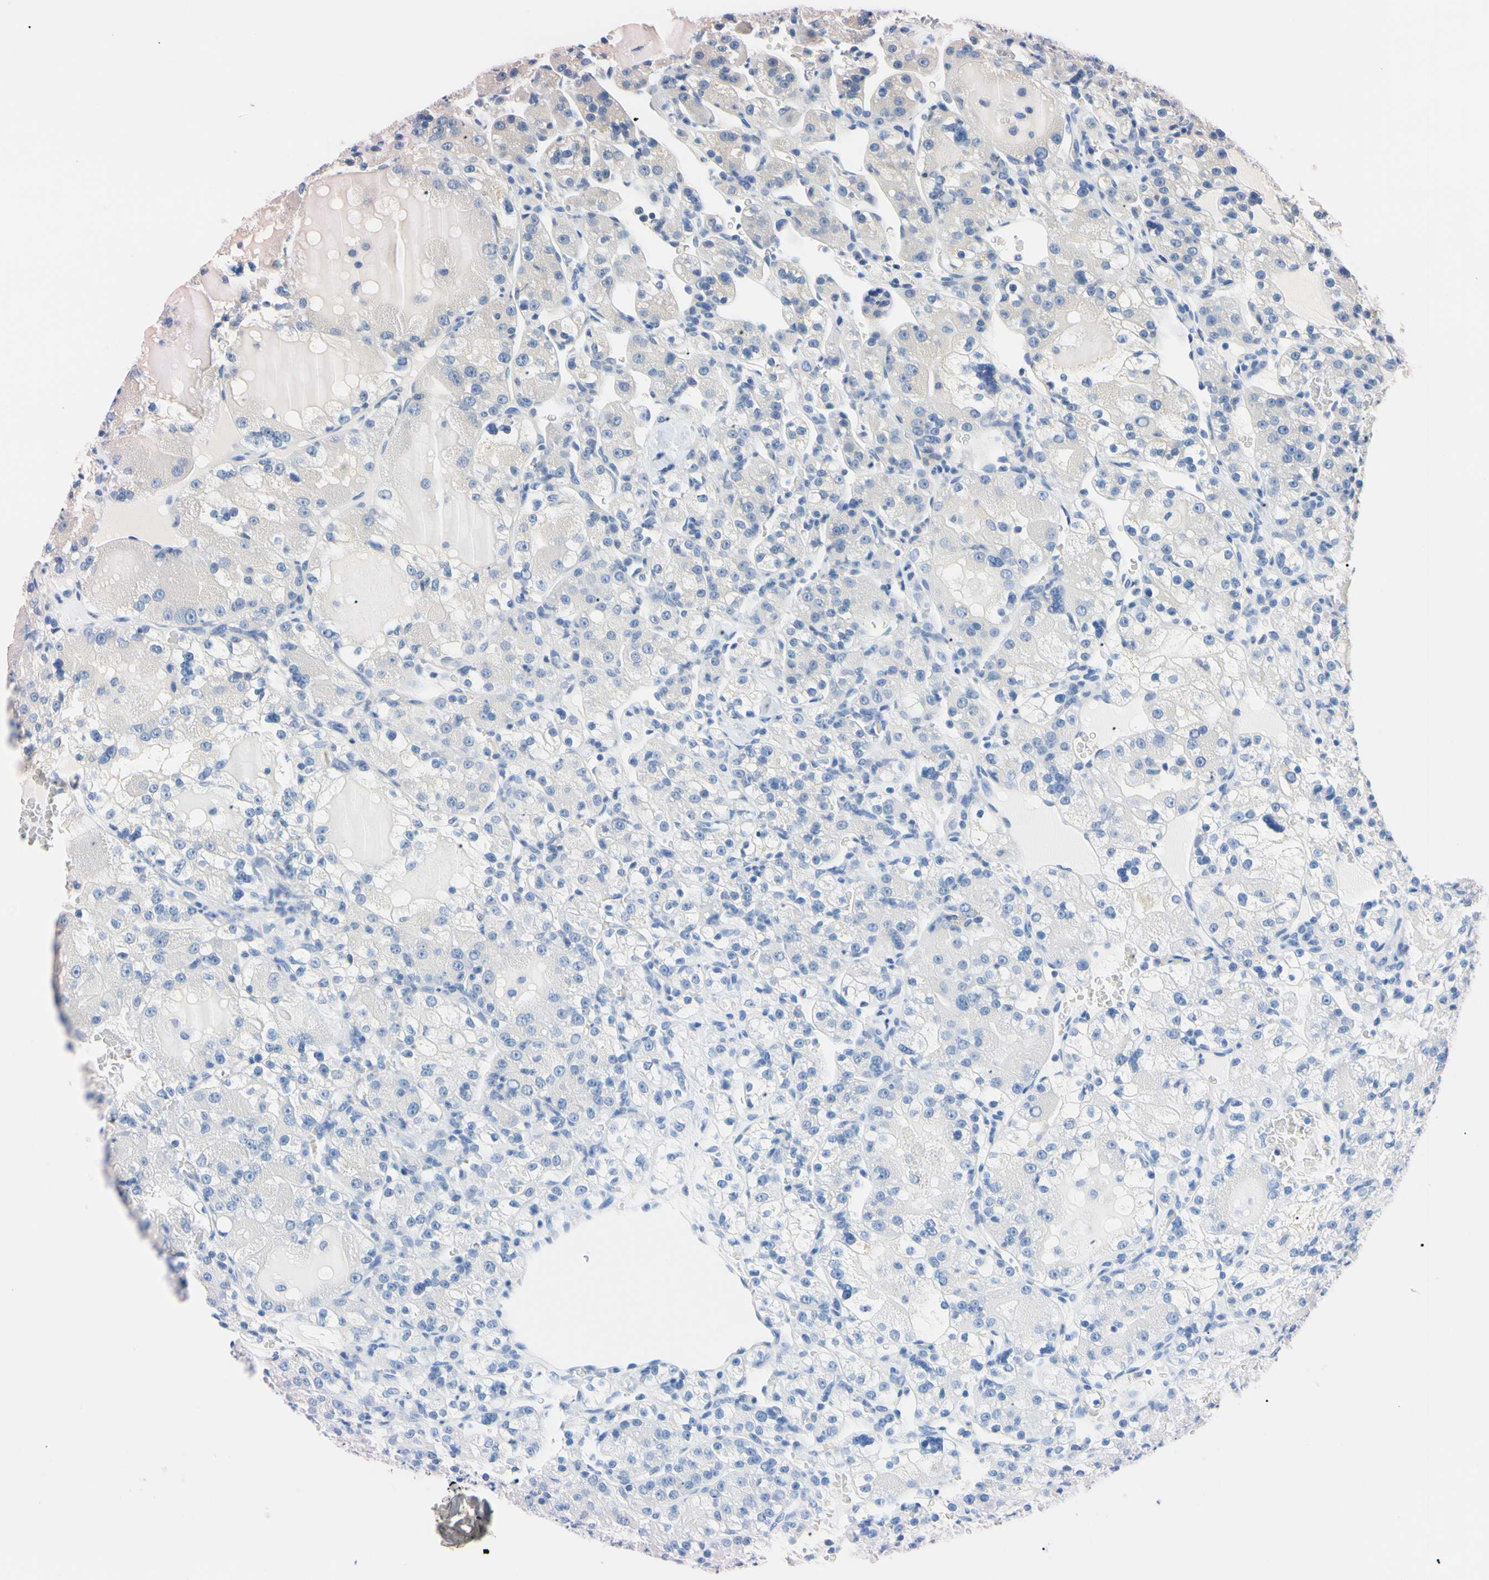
{"staining": {"intensity": "negative", "quantity": "none", "location": "none"}, "tissue": "renal cancer", "cell_type": "Tumor cells", "image_type": "cancer", "snomed": [{"axis": "morphology", "description": "Normal tissue, NOS"}, {"axis": "morphology", "description": "Adenocarcinoma, NOS"}, {"axis": "topography", "description": "Kidney"}], "caption": "Protein analysis of adenocarcinoma (renal) shows no significant positivity in tumor cells.", "gene": "RARS1", "patient": {"sex": "male", "age": 61}}